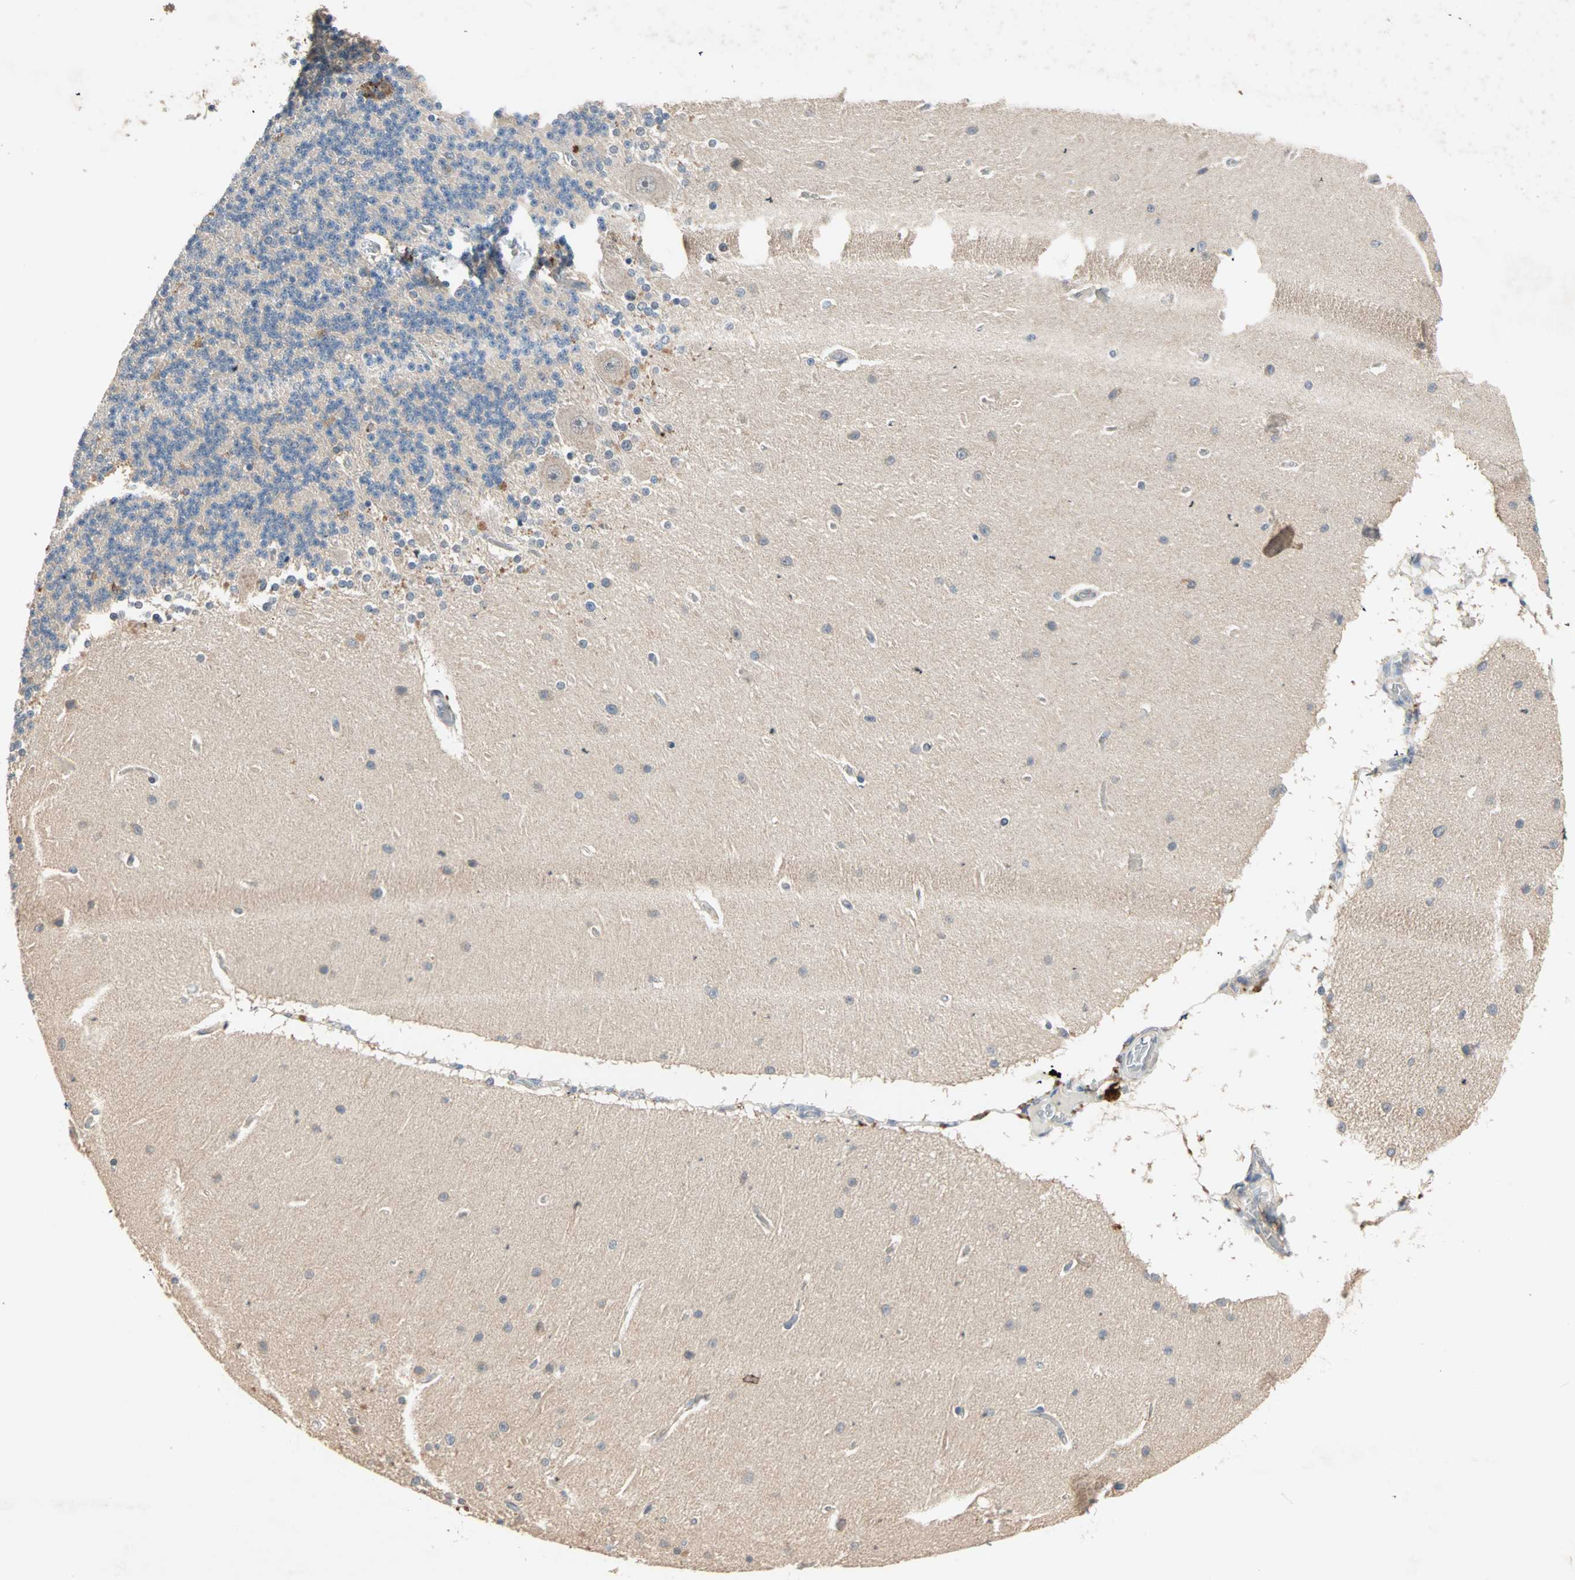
{"staining": {"intensity": "weak", "quantity": "25%-75%", "location": "cytoplasmic/membranous"}, "tissue": "cerebellum", "cell_type": "Cells in granular layer", "image_type": "normal", "snomed": [{"axis": "morphology", "description": "Normal tissue, NOS"}, {"axis": "topography", "description": "Cerebellum"}], "caption": "There is low levels of weak cytoplasmic/membranous staining in cells in granular layer of benign cerebellum, as demonstrated by immunohistochemical staining (brown color).", "gene": "TTF2", "patient": {"sex": "female", "age": 54}}